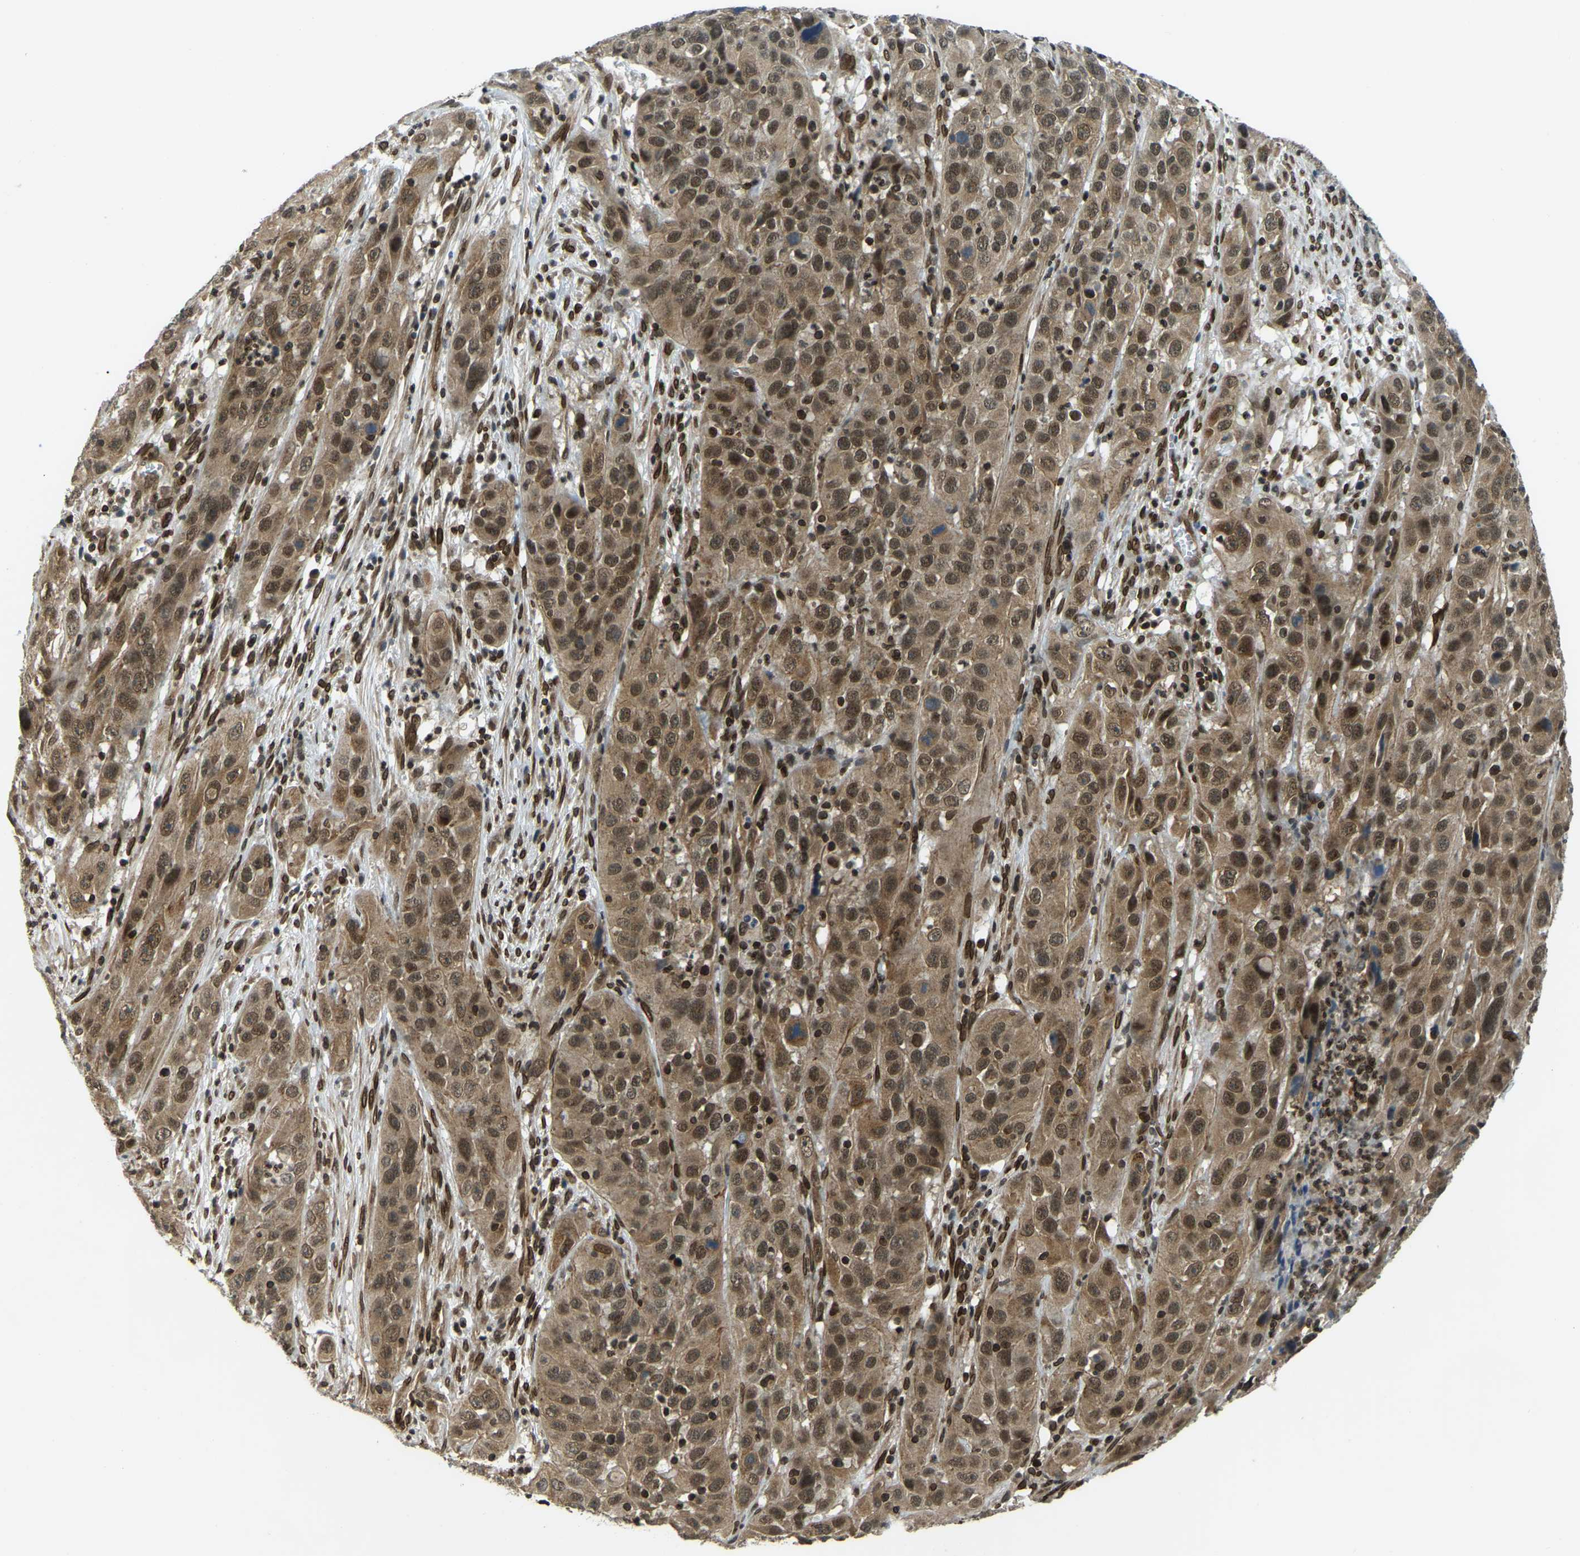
{"staining": {"intensity": "moderate", "quantity": ">75%", "location": "cytoplasmic/membranous,nuclear"}, "tissue": "cervical cancer", "cell_type": "Tumor cells", "image_type": "cancer", "snomed": [{"axis": "morphology", "description": "Squamous cell carcinoma, NOS"}, {"axis": "topography", "description": "Cervix"}], "caption": "Immunohistochemical staining of squamous cell carcinoma (cervical) shows medium levels of moderate cytoplasmic/membranous and nuclear staining in approximately >75% of tumor cells.", "gene": "SYNE1", "patient": {"sex": "female", "age": 32}}